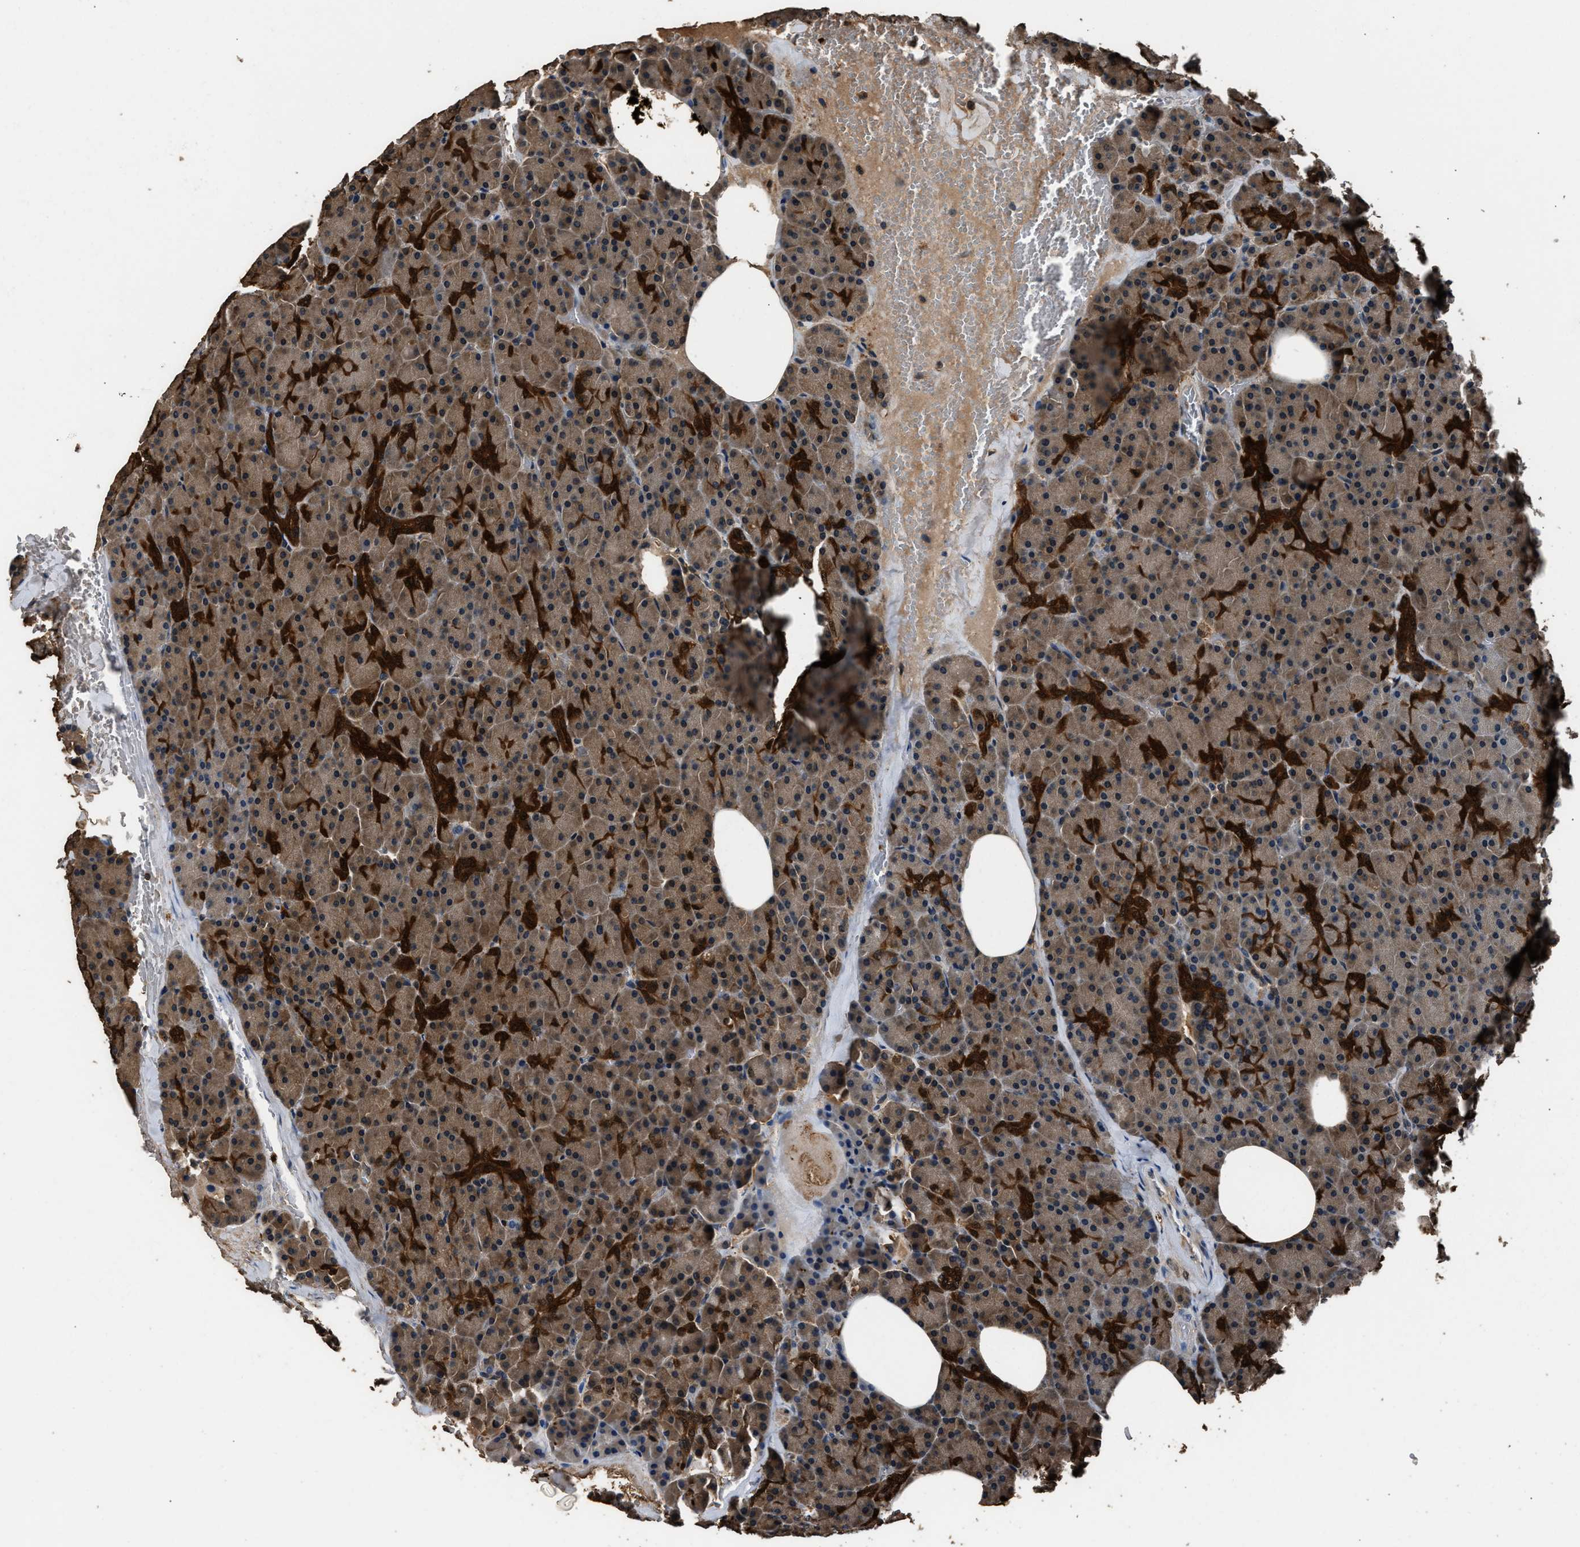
{"staining": {"intensity": "strong", "quantity": ">75%", "location": "cytoplasmic/membranous"}, "tissue": "pancreas", "cell_type": "Exocrine glandular cells", "image_type": "normal", "snomed": [{"axis": "morphology", "description": "Normal tissue, NOS"}, {"axis": "topography", "description": "Pancreas"}], "caption": "Immunohistochemistry (IHC) micrograph of benign human pancreas stained for a protein (brown), which displays high levels of strong cytoplasmic/membranous positivity in approximately >75% of exocrine glandular cells.", "gene": "GSTP1", "patient": {"sex": "female", "age": 35}}